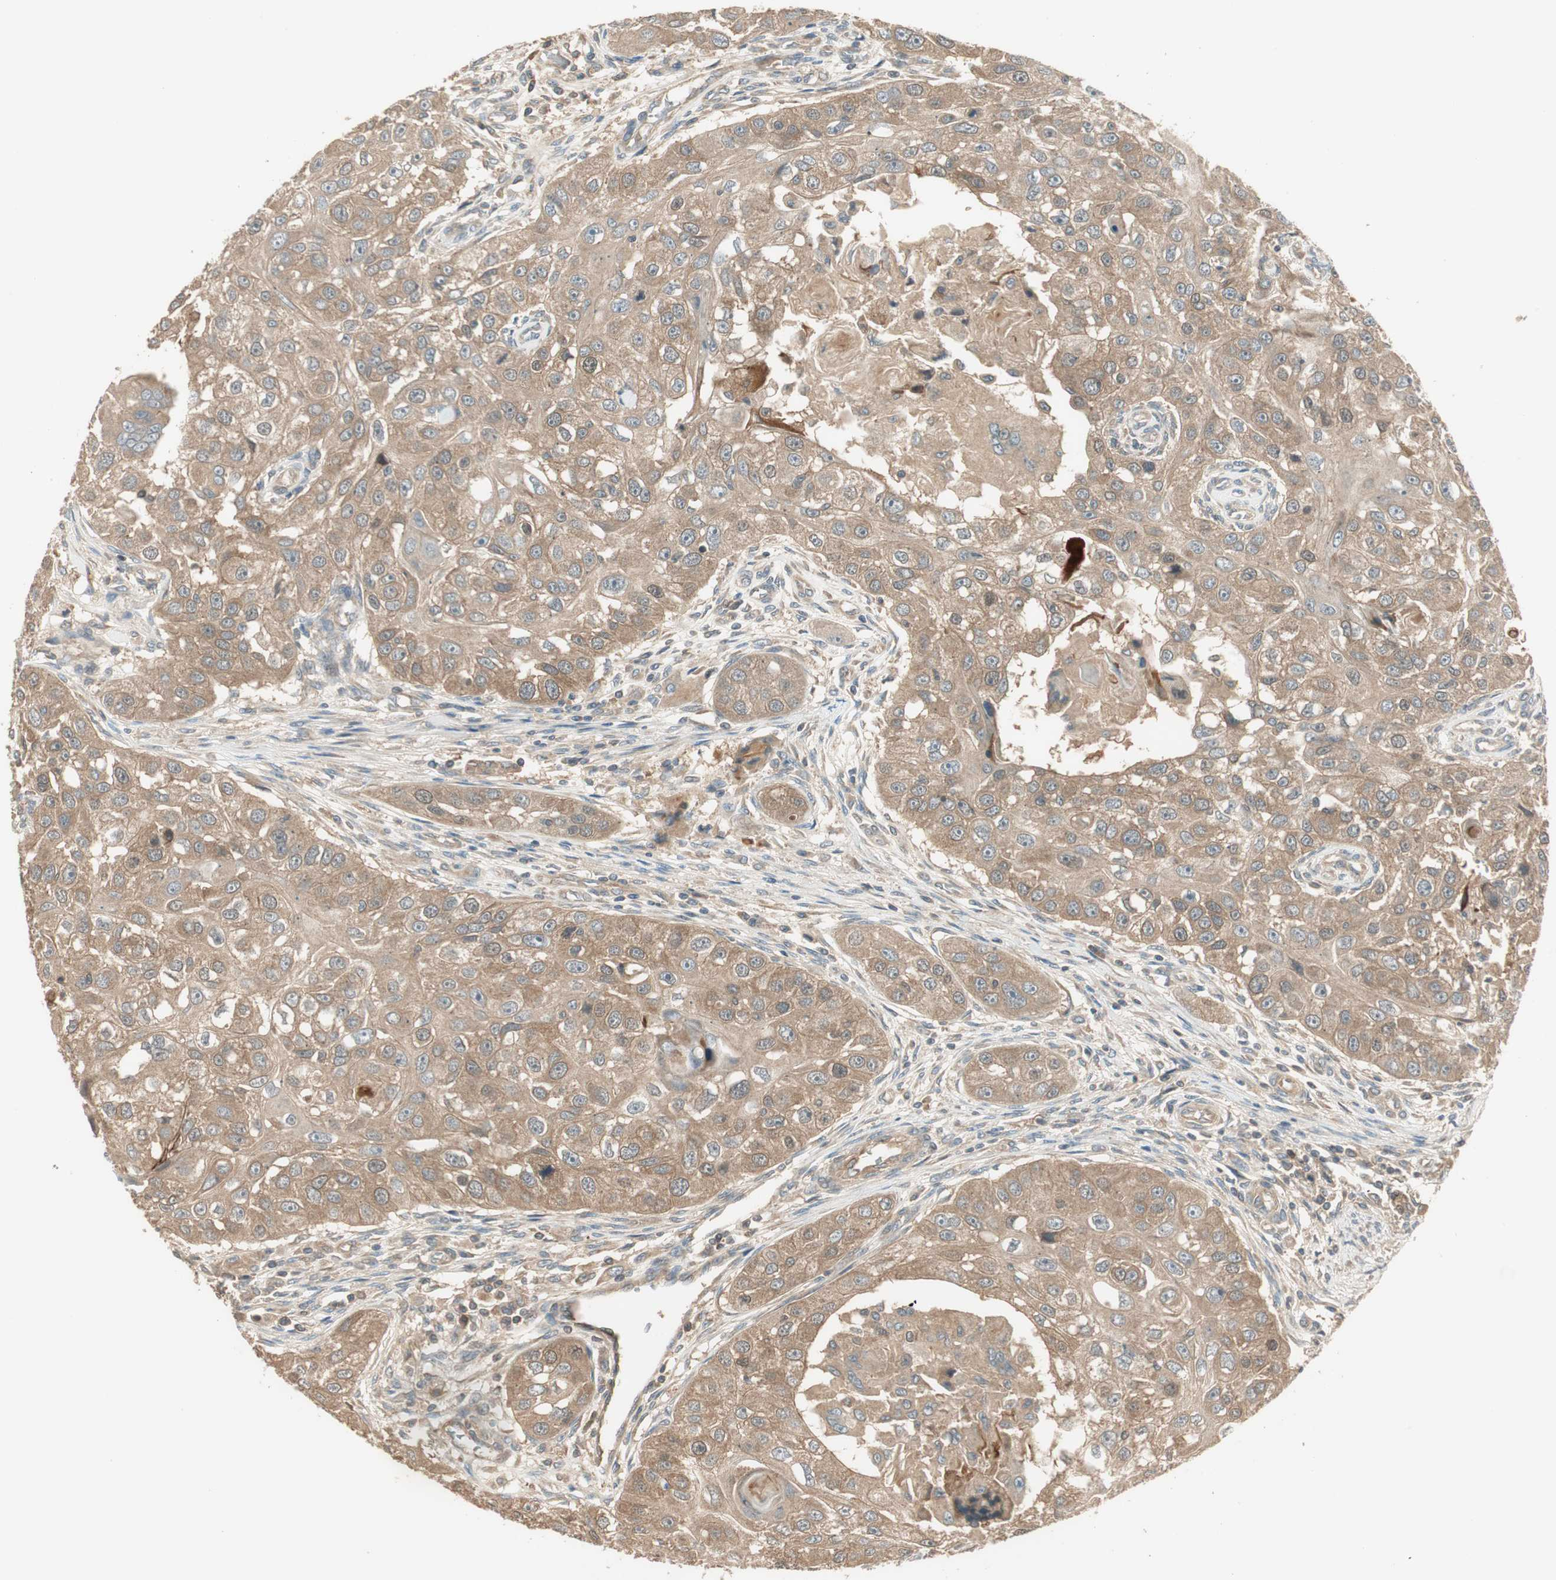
{"staining": {"intensity": "weak", "quantity": ">75%", "location": "cytoplasmic/membranous"}, "tissue": "head and neck cancer", "cell_type": "Tumor cells", "image_type": "cancer", "snomed": [{"axis": "morphology", "description": "Normal tissue, NOS"}, {"axis": "morphology", "description": "Squamous cell carcinoma, NOS"}, {"axis": "topography", "description": "Skeletal muscle"}, {"axis": "topography", "description": "Head-Neck"}], "caption": "The image reveals staining of squamous cell carcinoma (head and neck), revealing weak cytoplasmic/membranous protein staining (brown color) within tumor cells. The staining was performed using DAB (3,3'-diaminobenzidine), with brown indicating positive protein expression. Nuclei are stained blue with hematoxylin.", "gene": "PFDN5", "patient": {"sex": "male", "age": 51}}